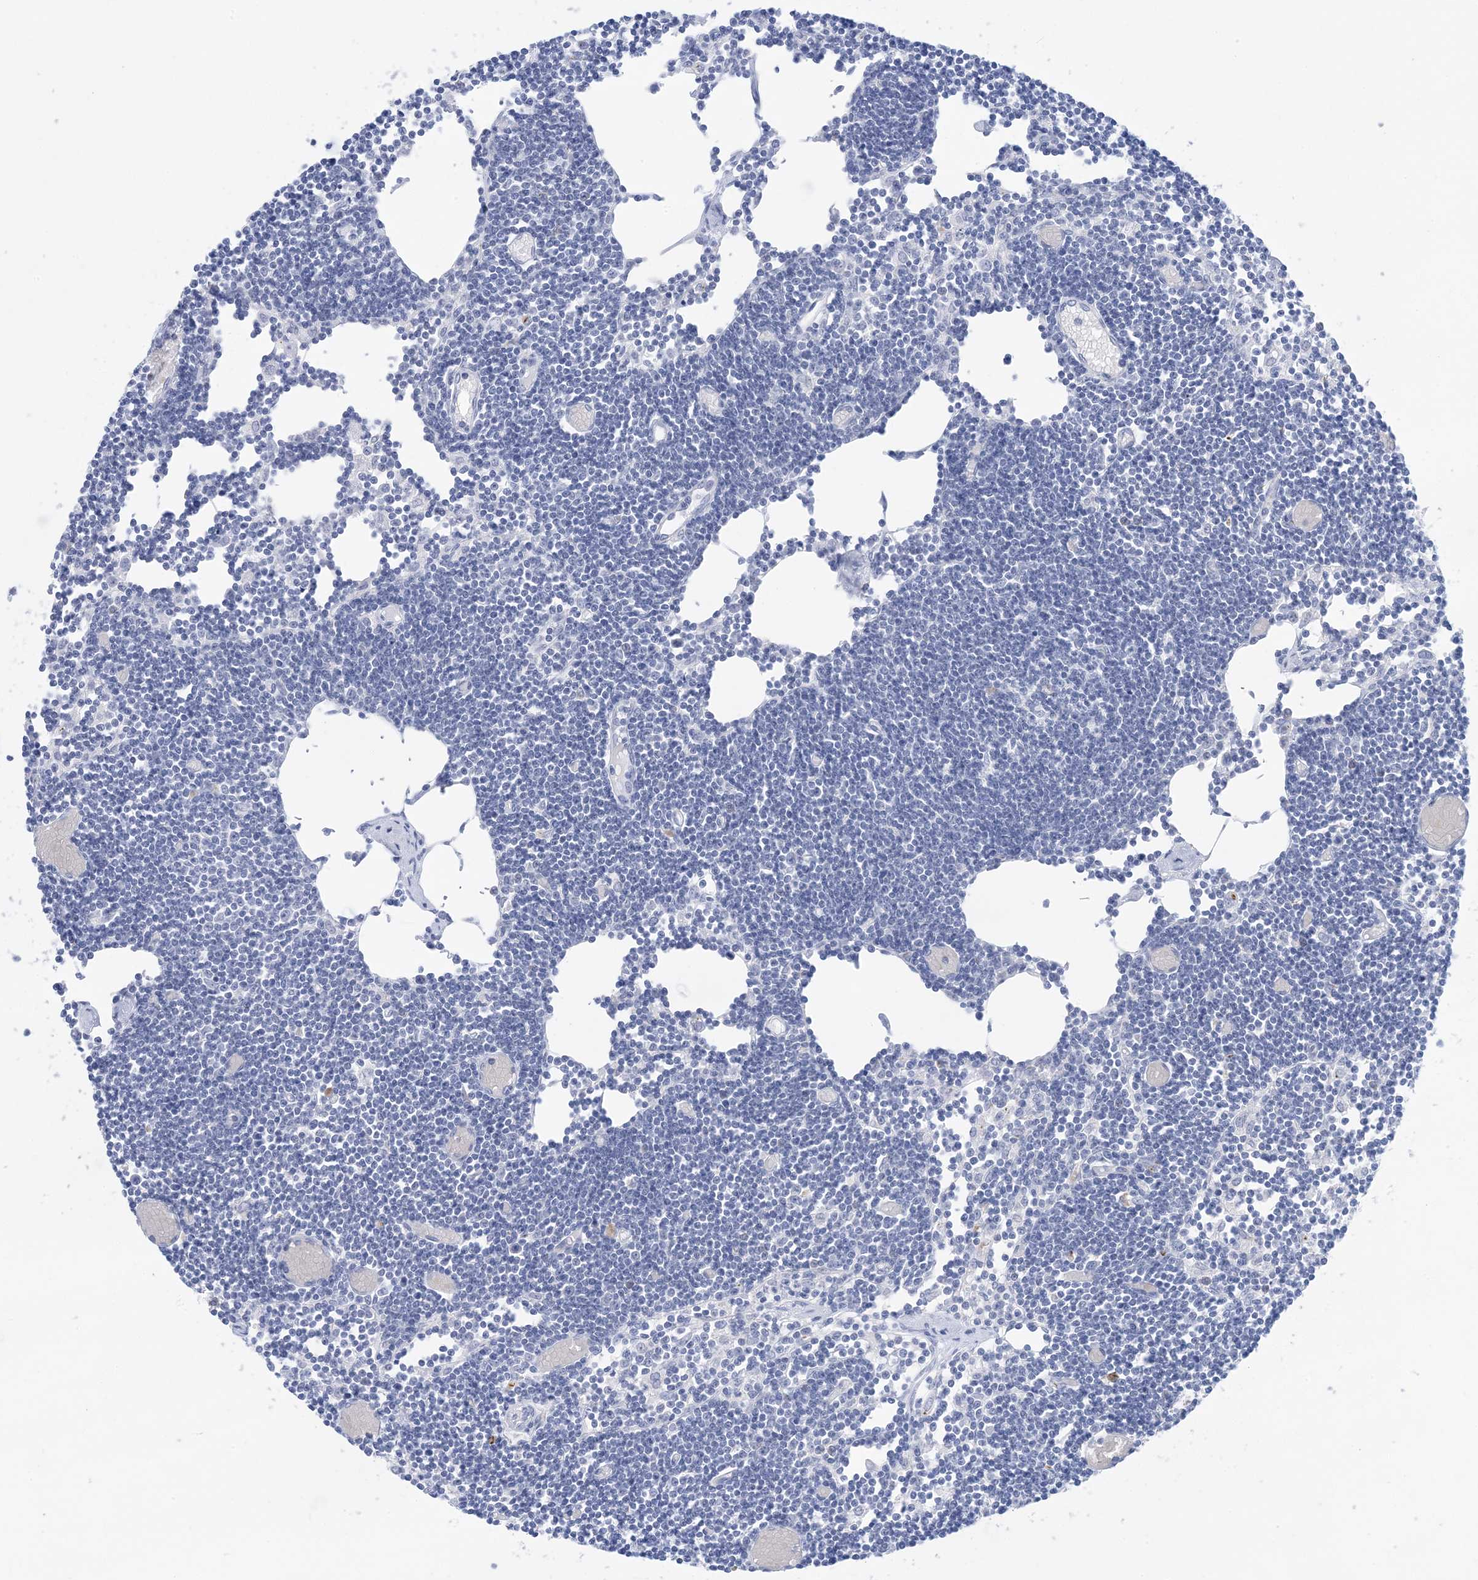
{"staining": {"intensity": "negative", "quantity": "none", "location": "none"}, "tissue": "lymph node", "cell_type": "Germinal center cells", "image_type": "normal", "snomed": [{"axis": "morphology", "description": "Normal tissue, NOS"}, {"axis": "topography", "description": "Lymph node"}], "caption": "This micrograph is of benign lymph node stained with immunohistochemistry to label a protein in brown with the nuclei are counter-stained blue. There is no staining in germinal center cells. (Brightfield microscopy of DAB IHC at high magnification).", "gene": "SH3YL1", "patient": {"sex": "female", "age": 11}}